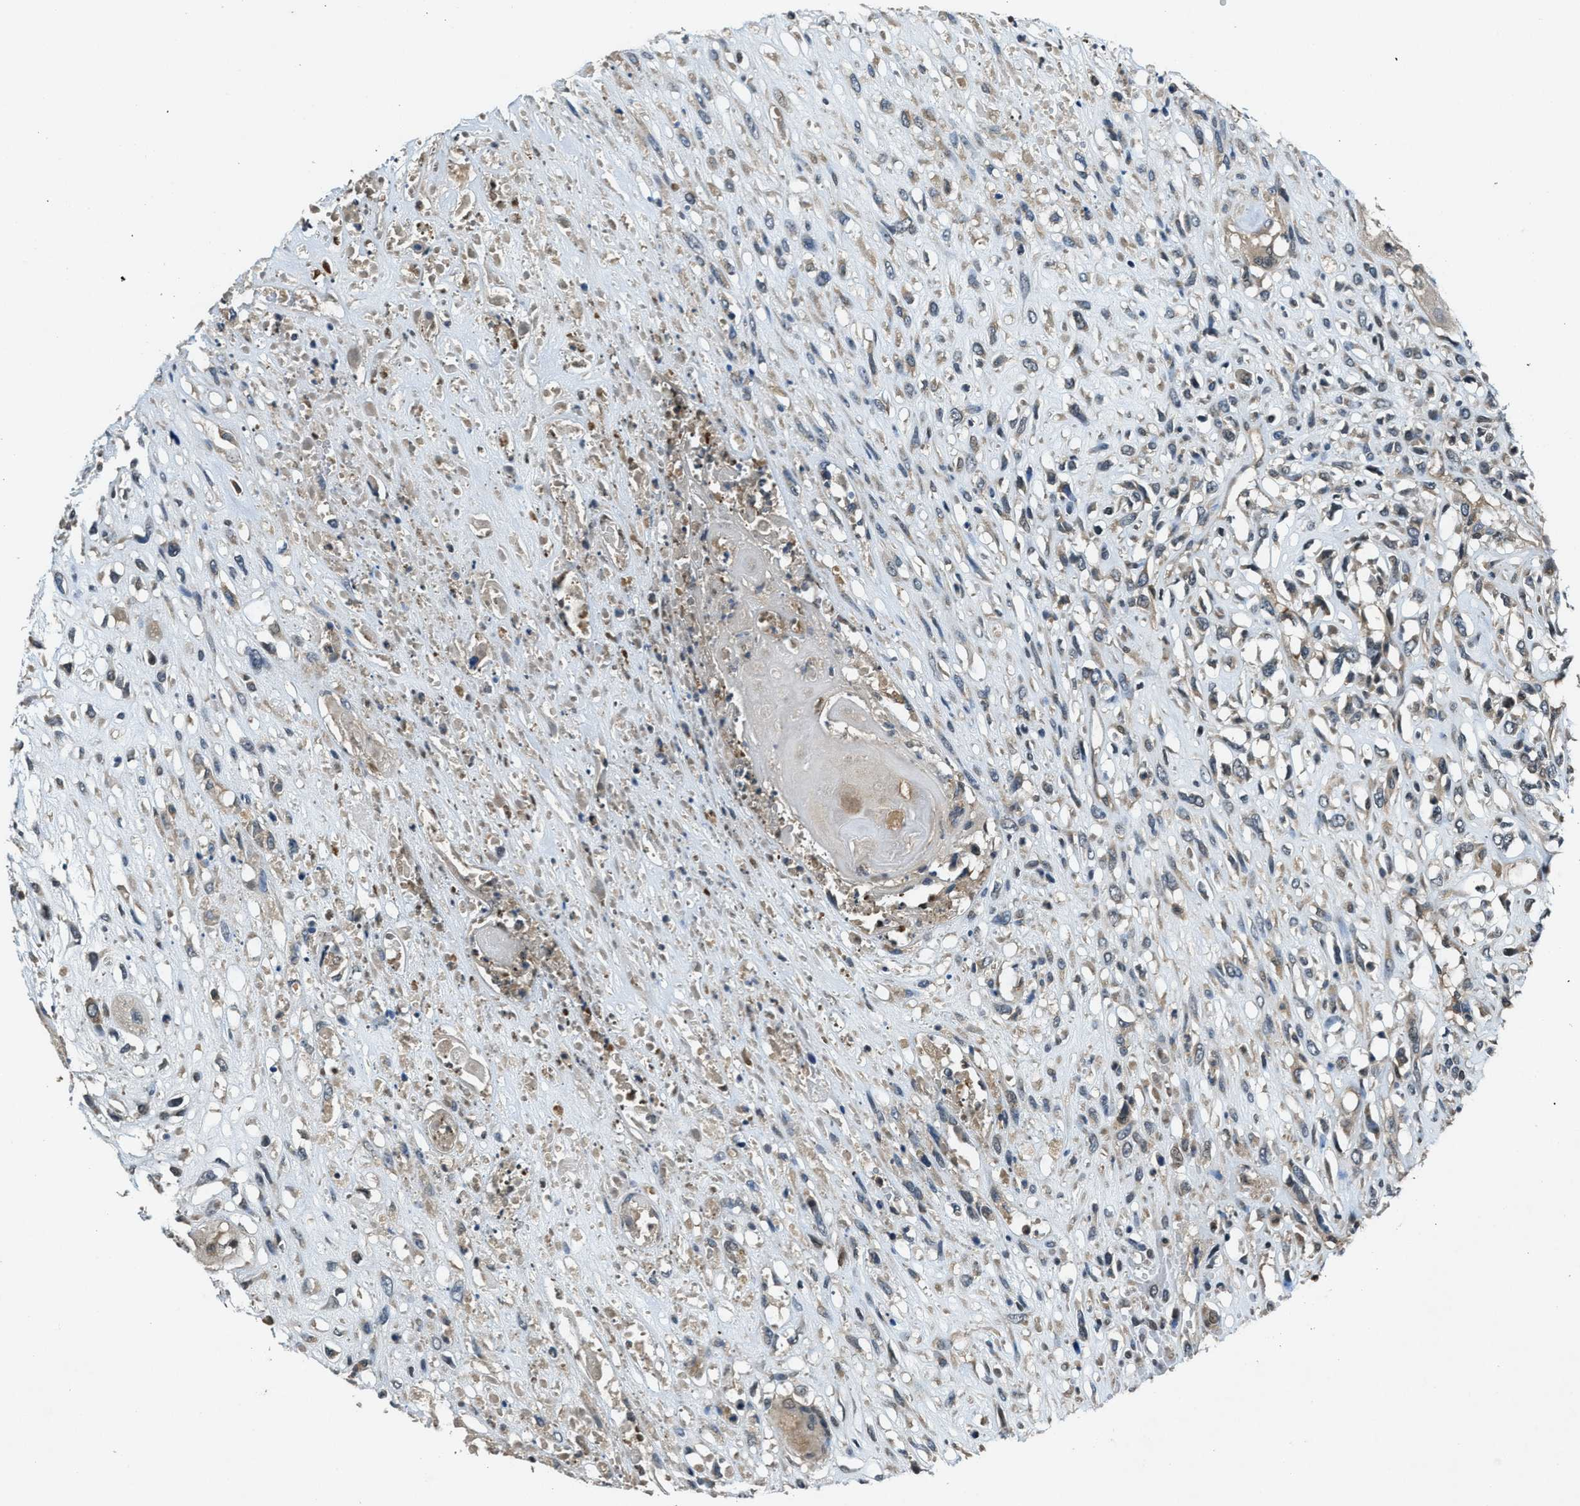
{"staining": {"intensity": "weak", "quantity": "<25%", "location": "cytoplasmic/membranous"}, "tissue": "head and neck cancer", "cell_type": "Tumor cells", "image_type": "cancer", "snomed": [{"axis": "morphology", "description": "Necrosis, NOS"}, {"axis": "morphology", "description": "Neoplasm, malignant, NOS"}, {"axis": "topography", "description": "Salivary gland"}, {"axis": "topography", "description": "Head-Neck"}], "caption": "An IHC image of head and neck cancer (malignant neoplasm) is shown. There is no staining in tumor cells of head and neck cancer (malignant neoplasm). (DAB (3,3'-diaminobenzidine) immunohistochemistry (IHC) visualized using brightfield microscopy, high magnification).", "gene": "DUSP6", "patient": {"sex": "male", "age": 43}}